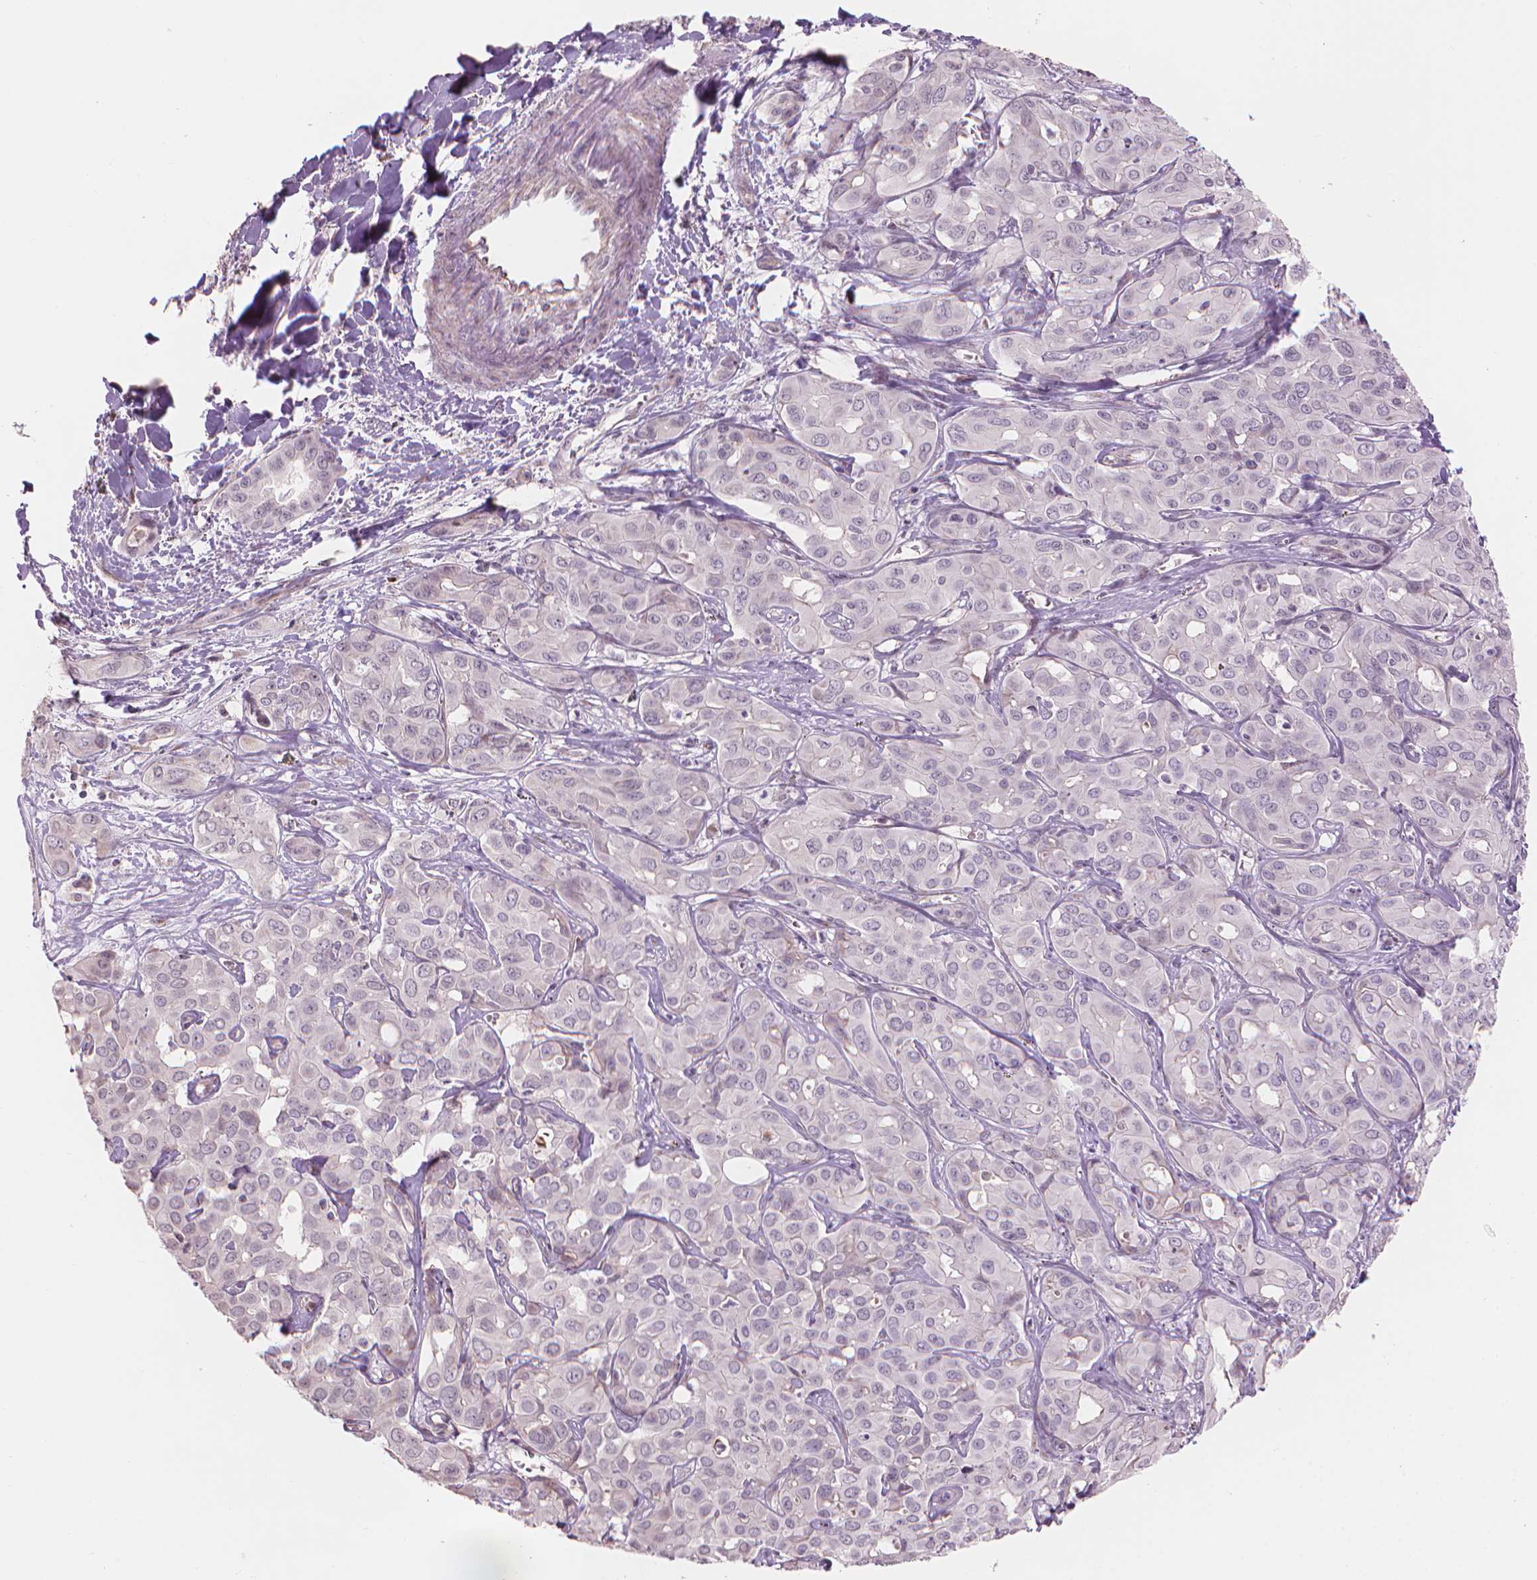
{"staining": {"intensity": "negative", "quantity": "none", "location": "none"}, "tissue": "liver cancer", "cell_type": "Tumor cells", "image_type": "cancer", "snomed": [{"axis": "morphology", "description": "Cholangiocarcinoma"}, {"axis": "topography", "description": "Liver"}], "caption": "Immunohistochemistry (IHC) photomicrograph of neoplastic tissue: liver cancer stained with DAB (3,3'-diaminobenzidine) reveals no significant protein positivity in tumor cells. (DAB immunohistochemistry with hematoxylin counter stain).", "gene": "IFFO1", "patient": {"sex": "female", "age": 60}}